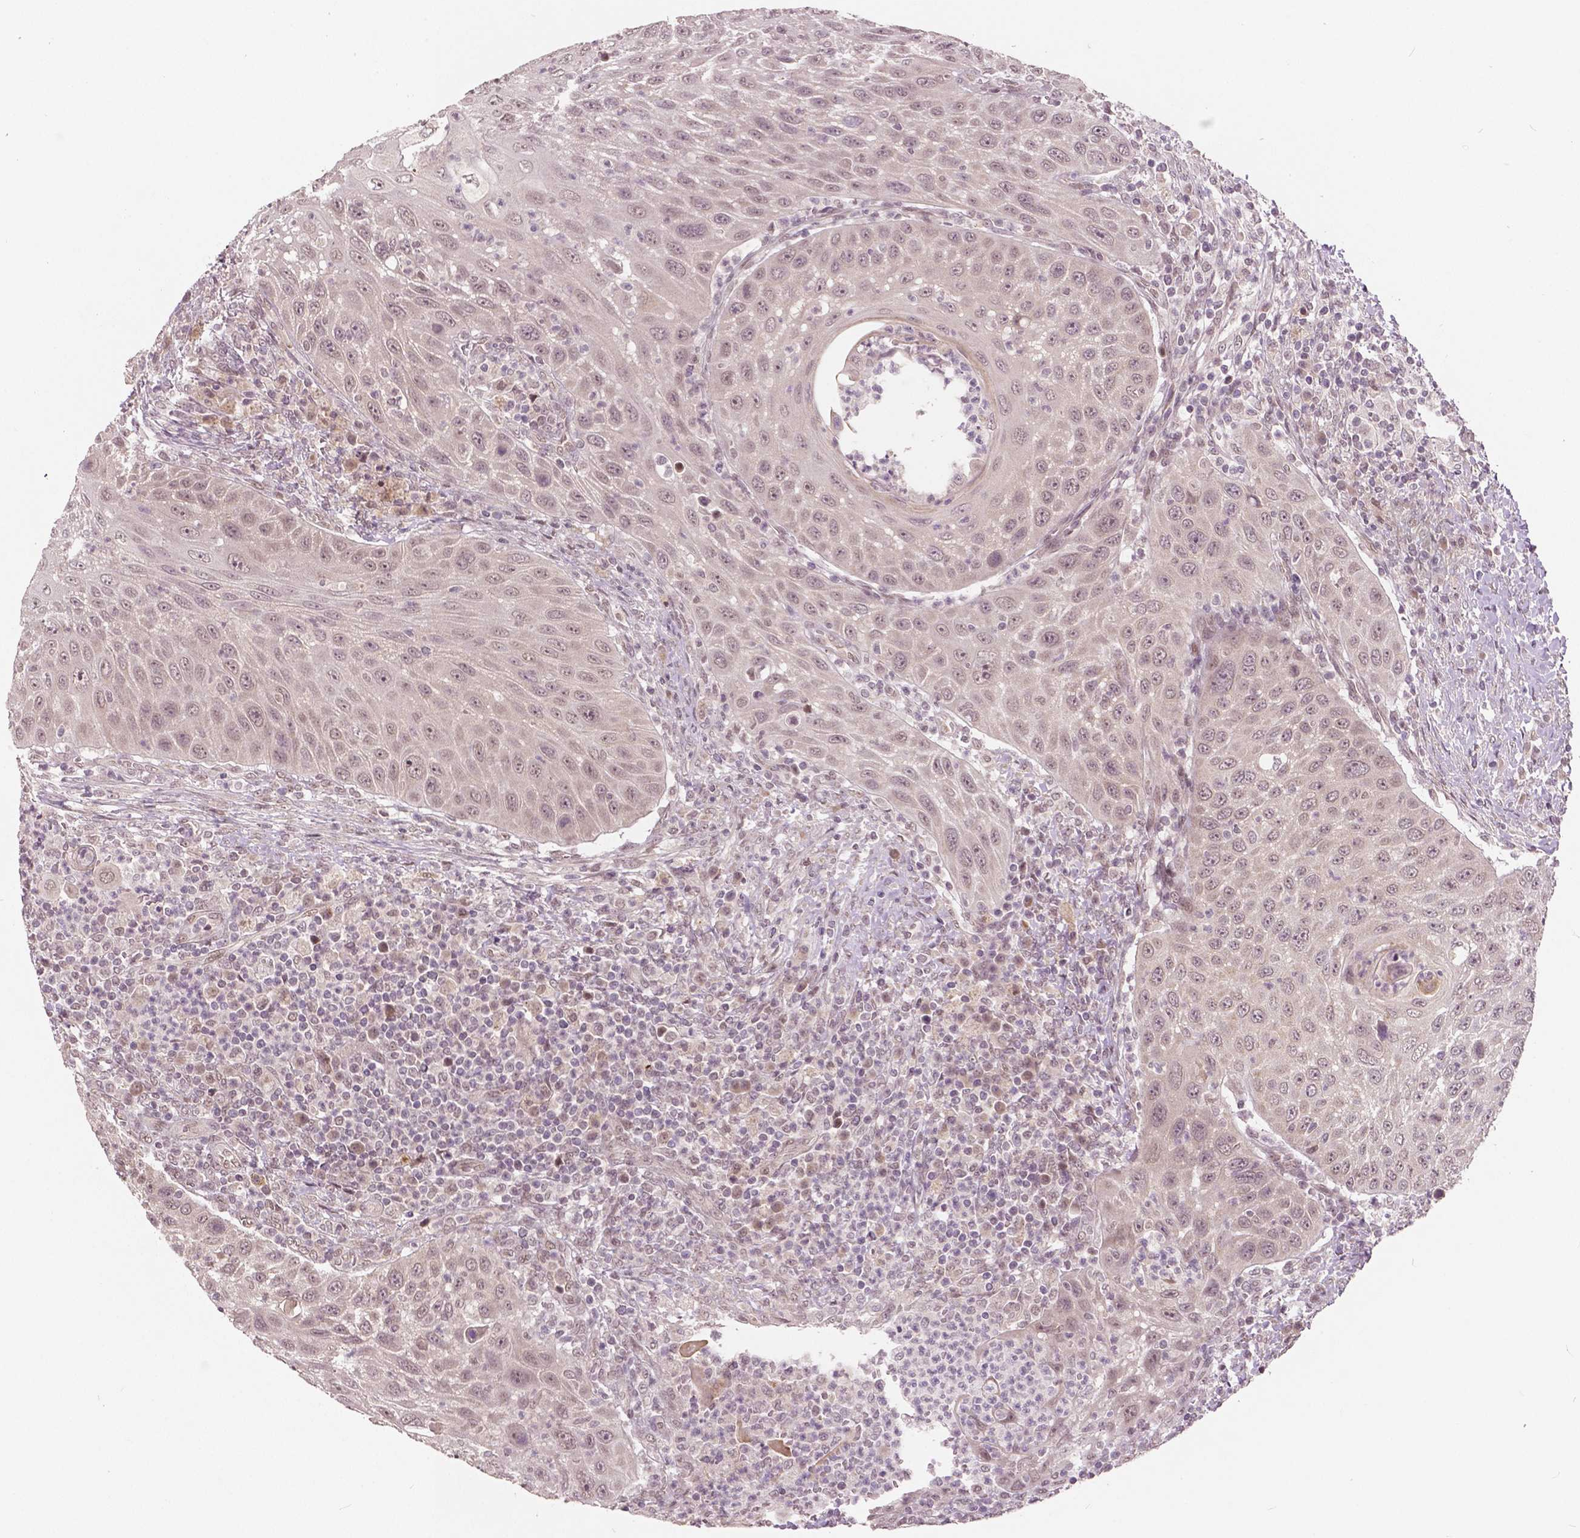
{"staining": {"intensity": "negative", "quantity": "none", "location": "none"}, "tissue": "head and neck cancer", "cell_type": "Tumor cells", "image_type": "cancer", "snomed": [{"axis": "morphology", "description": "Squamous cell carcinoma, NOS"}, {"axis": "topography", "description": "Head-Neck"}], "caption": "DAB (3,3'-diaminobenzidine) immunohistochemical staining of human squamous cell carcinoma (head and neck) shows no significant expression in tumor cells.", "gene": "HMBOX1", "patient": {"sex": "male", "age": 69}}